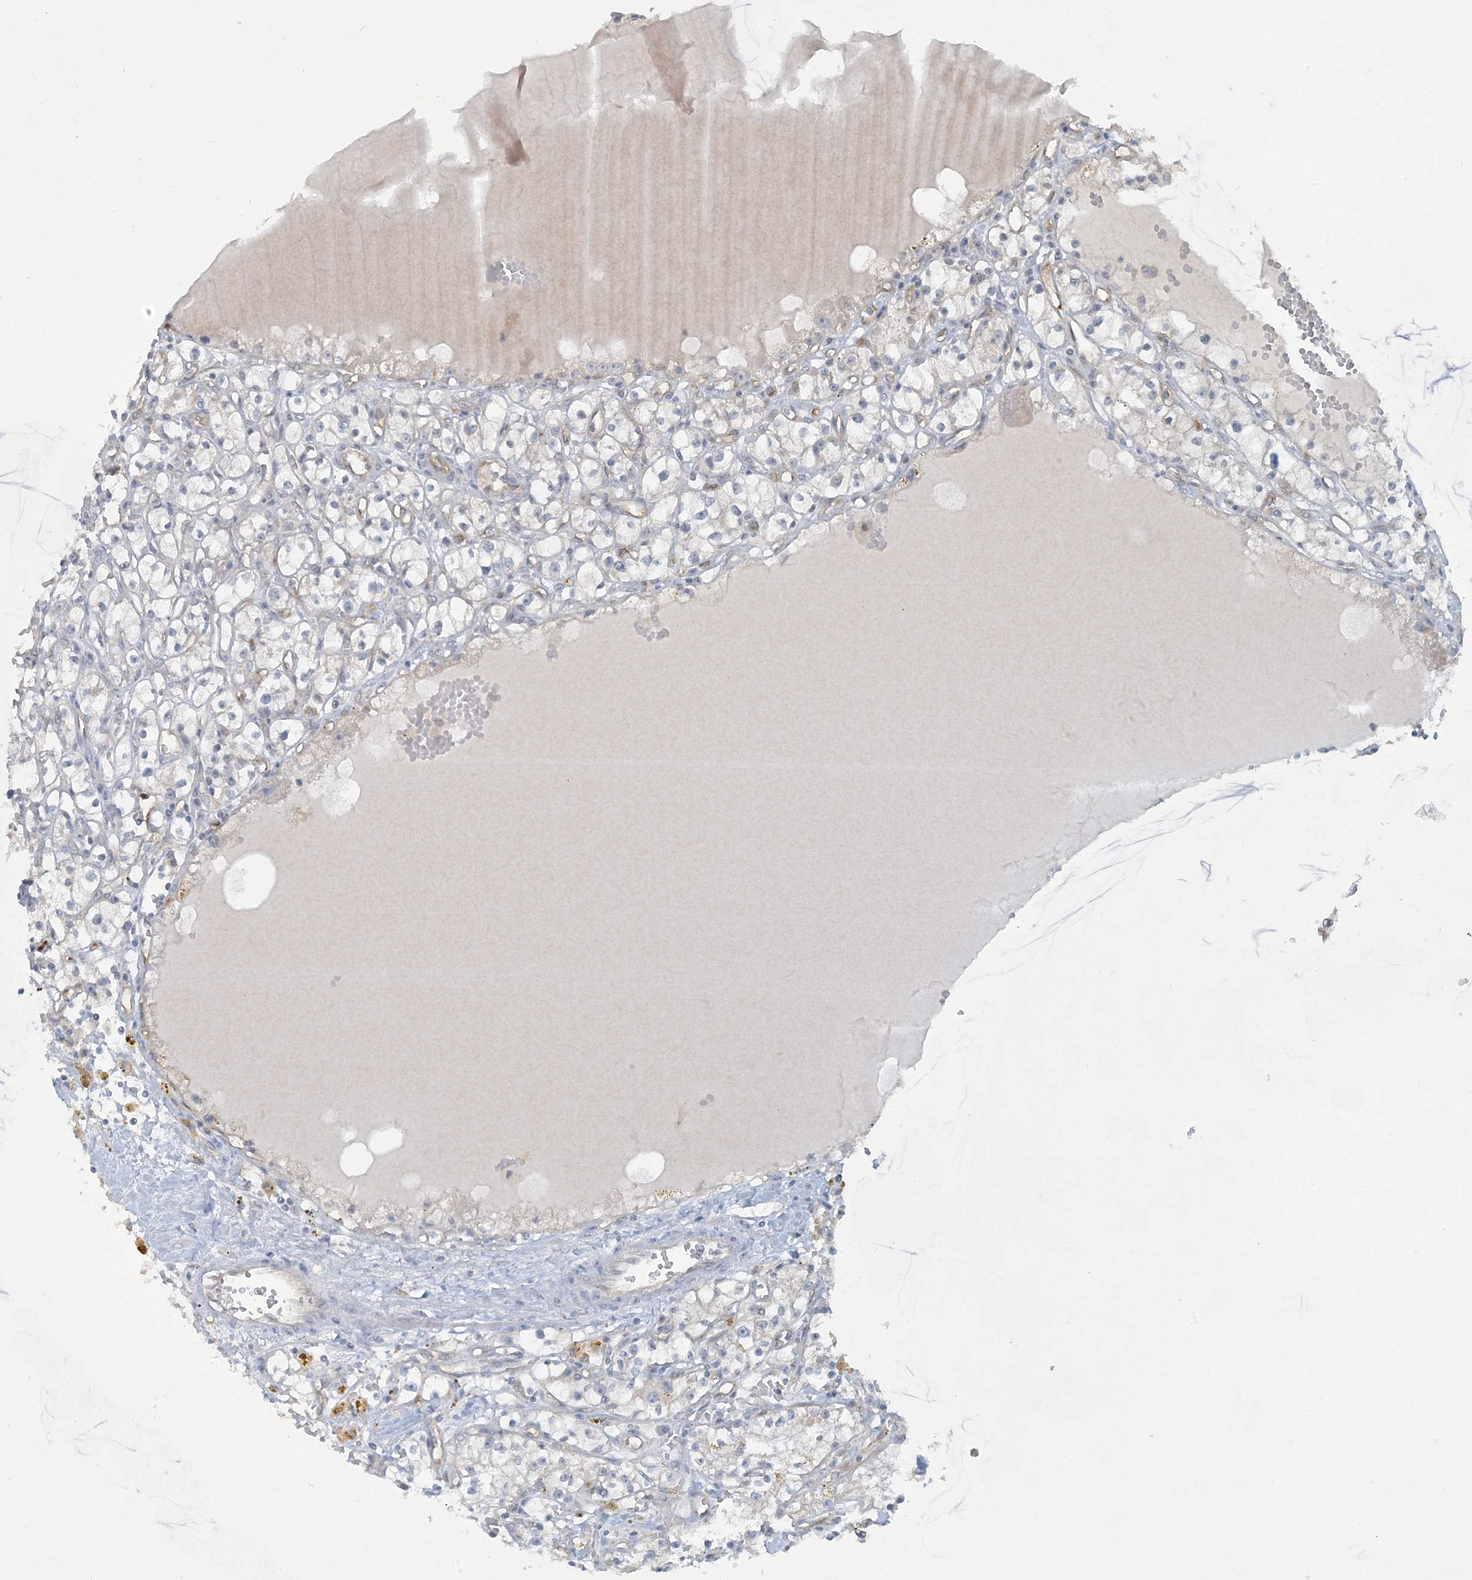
{"staining": {"intensity": "negative", "quantity": "none", "location": "none"}, "tissue": "renal cancer", "cell_type": "Tumor cells", "image_type": "cancer", "snomed": [{"axis": "morphology", "description": "Adenocarcinoma, NOS"}, {"axis": "topography", "description": "Kidney"}], "caption": "The immunohistochemistry image has no significant expression in tumor cells of renal cancer (adenocarcinoma) tissue.", "gene": "CDS1", "patient": {"sex": "male", "age": 56}}